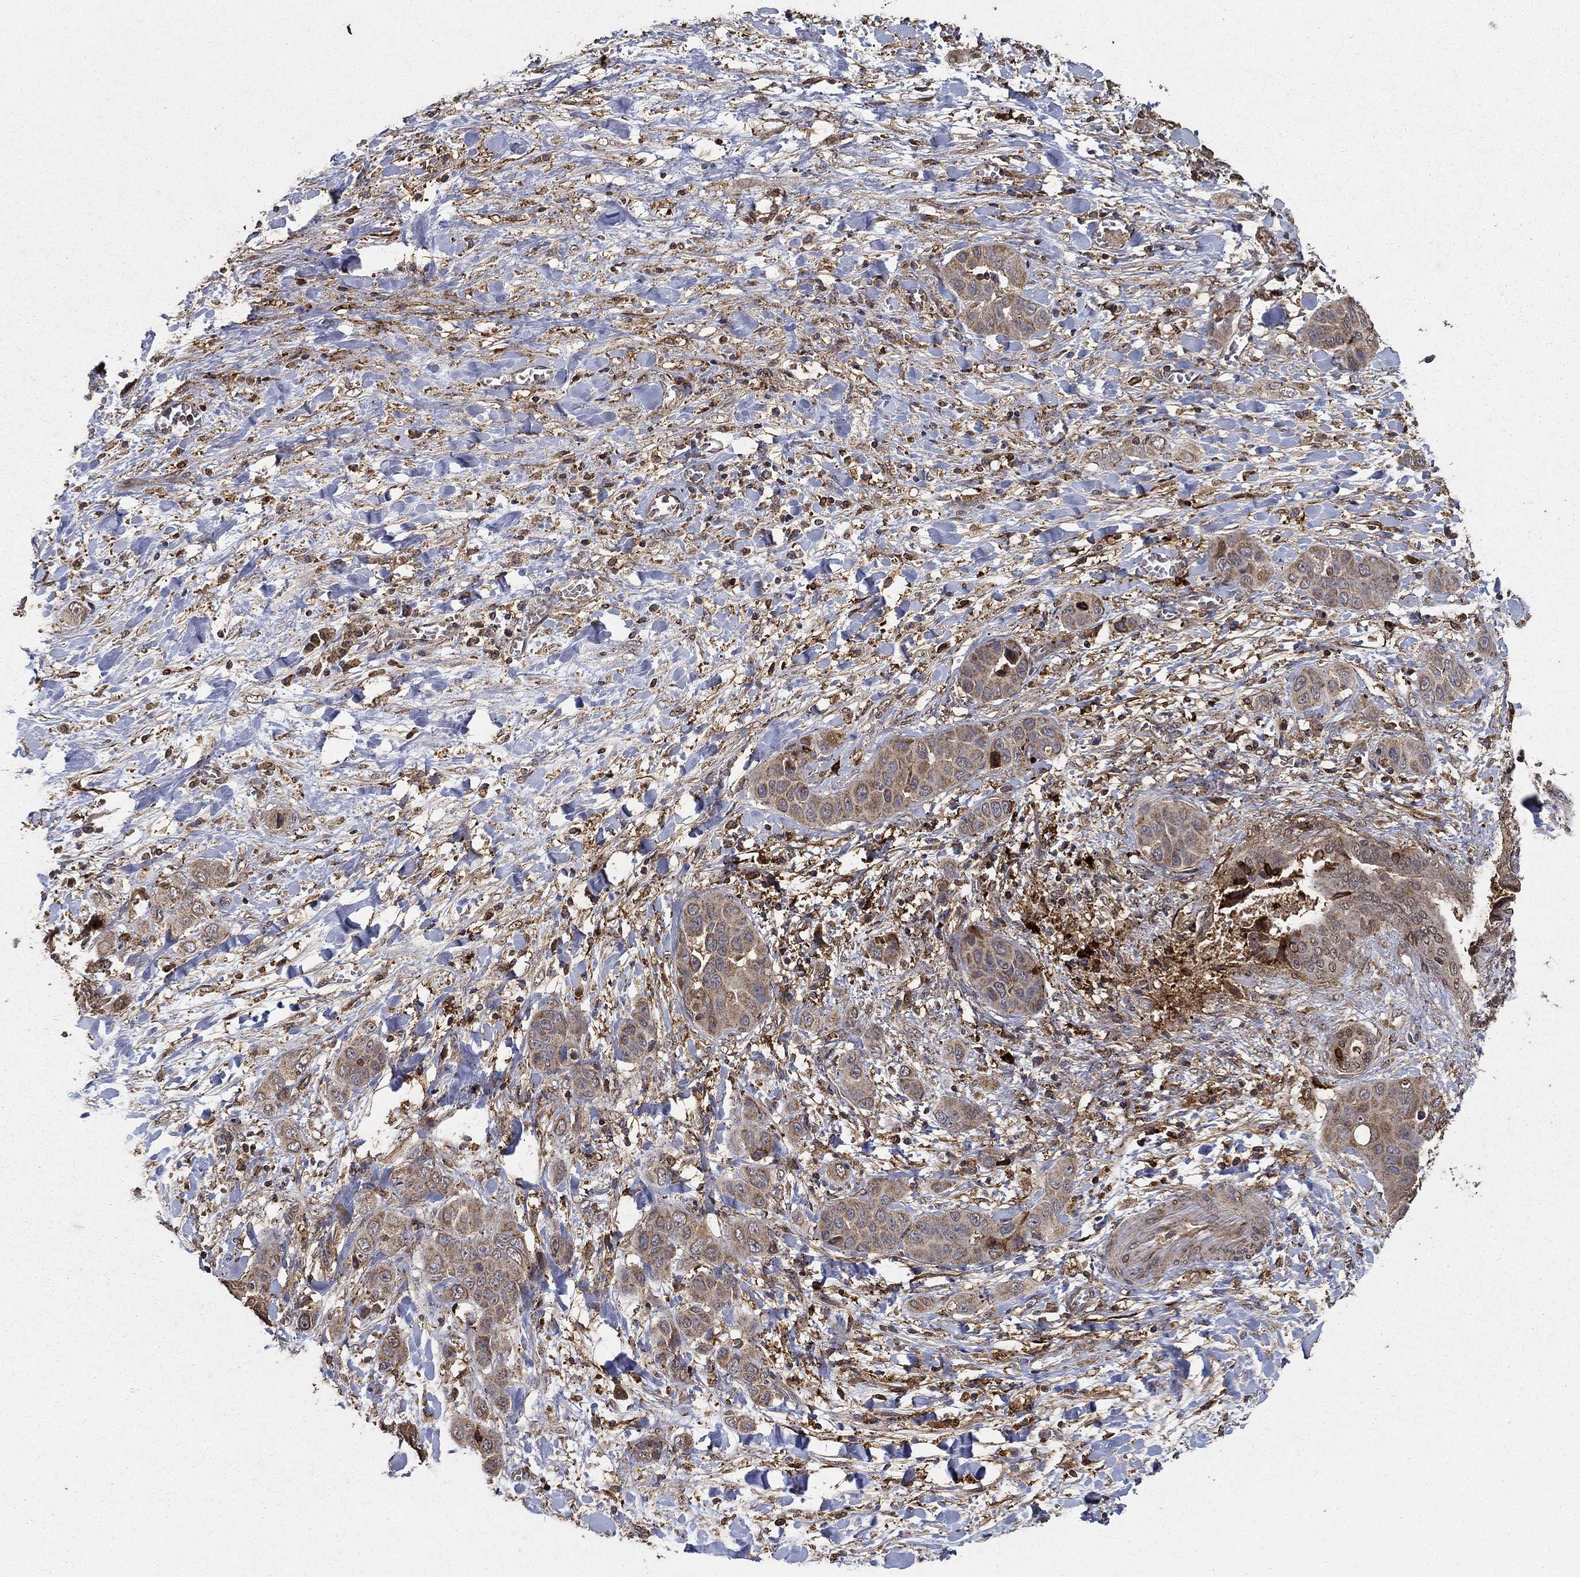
{"staining": {"intensity": "weak", "quantity": "25%-75%", "location": "cytoplasmic/membranous"}, "tissue": "liver cancer", "cell_type": "Tumor cells", "image_type": "cancer", "snomed": [{"axis": "morphology", "description": "Cholangiocarcinoma"}, {"axis": "topography", "description": "Liver"}], "caption": "Tumor cells reveal weak cytoplasmic/membranous expression in about 25%-75% of cells in liver cancer.", "gene": "IFRD1", "patient": {"sex": "female", "age": 52}}